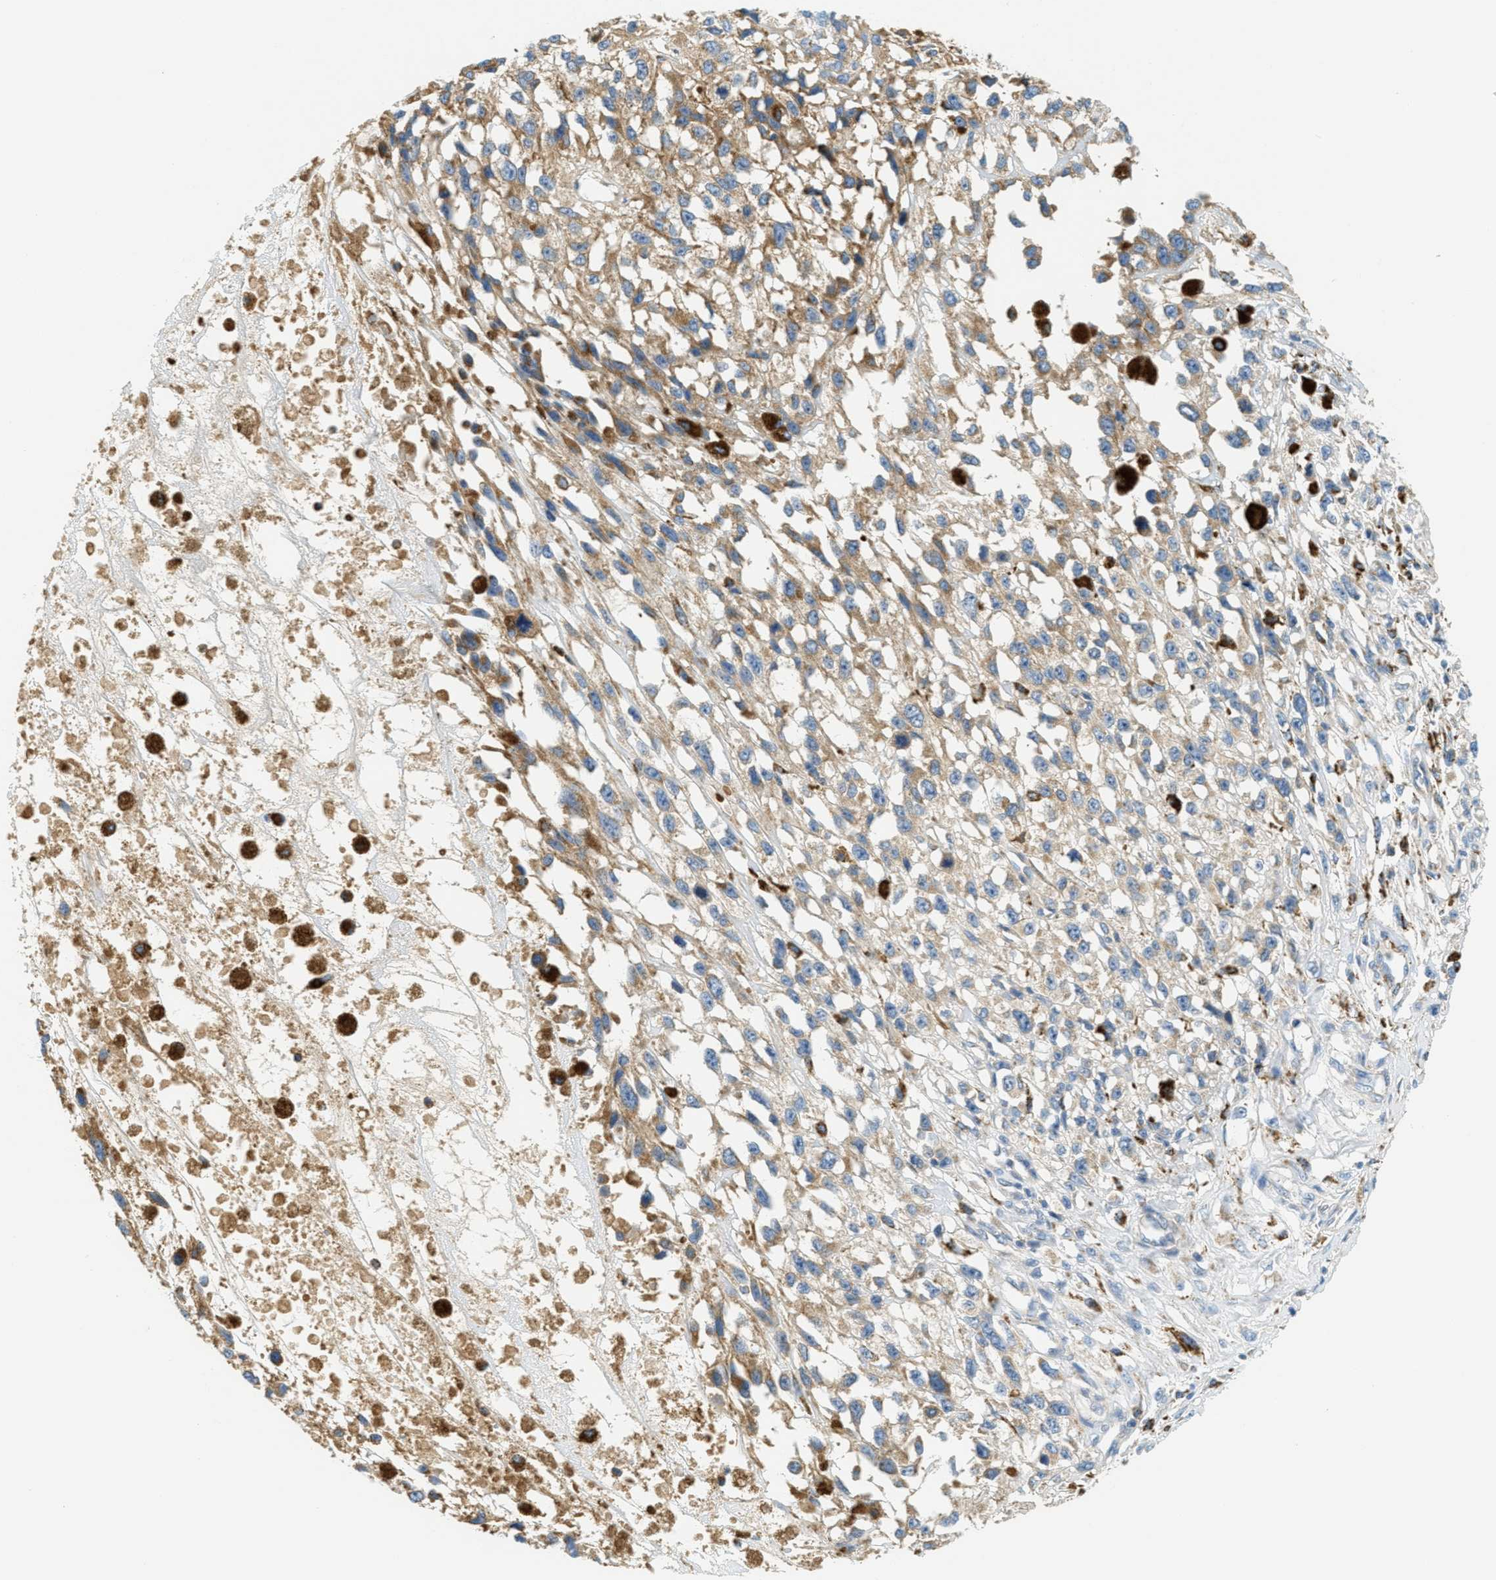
{"staining": {"intensity": "moderate", "quantity": ">75%", "location": "cytoplasmic/membranous"}, "tissue": "melanoma", "cell_type": "Tumor cells", "image_type": "cancer", "snomed": [{"axis": "morphology", "description": "Malignant melanoma, Metastatic site"}, {"axis": "topography", "description": "Lymph node"}], "caption": "Immunohistochemical staining of malignant melanoma (metastatic site) shows medium levels of moderate cytoplasmic/membranous expression in about >75% of tumor cells.", "gene": "HLCS", "patient": {"sex": "male", "age": 59}}